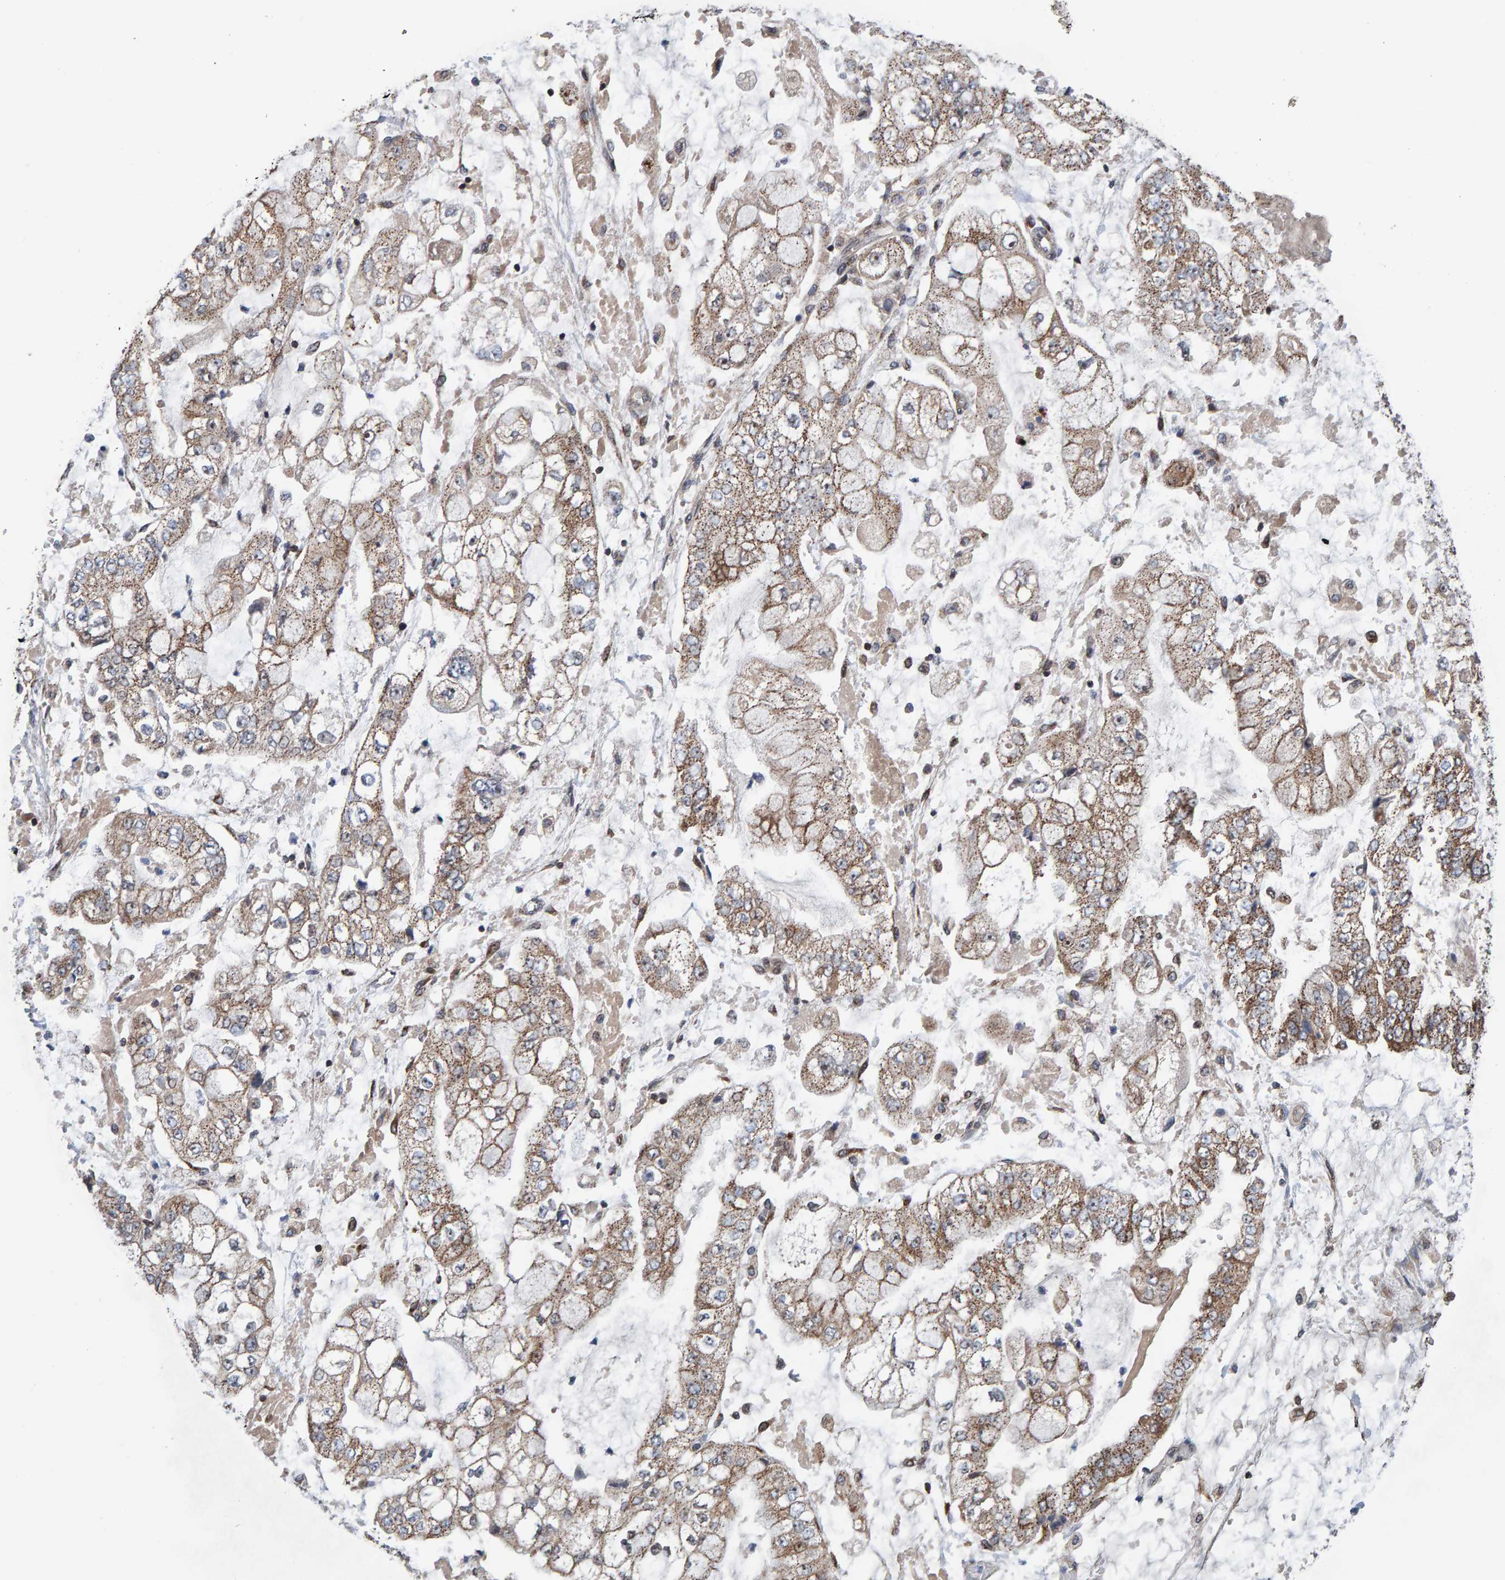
{"staining": {"intensity": "weak", "quantity": ">75%", "location": "cytoplasmic/membranous"}, "tissue": "stomach cancer", "cell_type": "Tumor cells", "image_type": "cancer", "snomed": [{"axis": "morphology", "description": "Adenocarcinoma, NOS"}, {"axis": "topography", "description": "Stomach"}], "caption": "This micrograph reveals IHC staining of human stomach cancer, with low weak cytoplasmic/membranous staining in about >75% of tumor cells.", "gene": "CCDC25", "patient": {"sex": "male", "age": 76}}